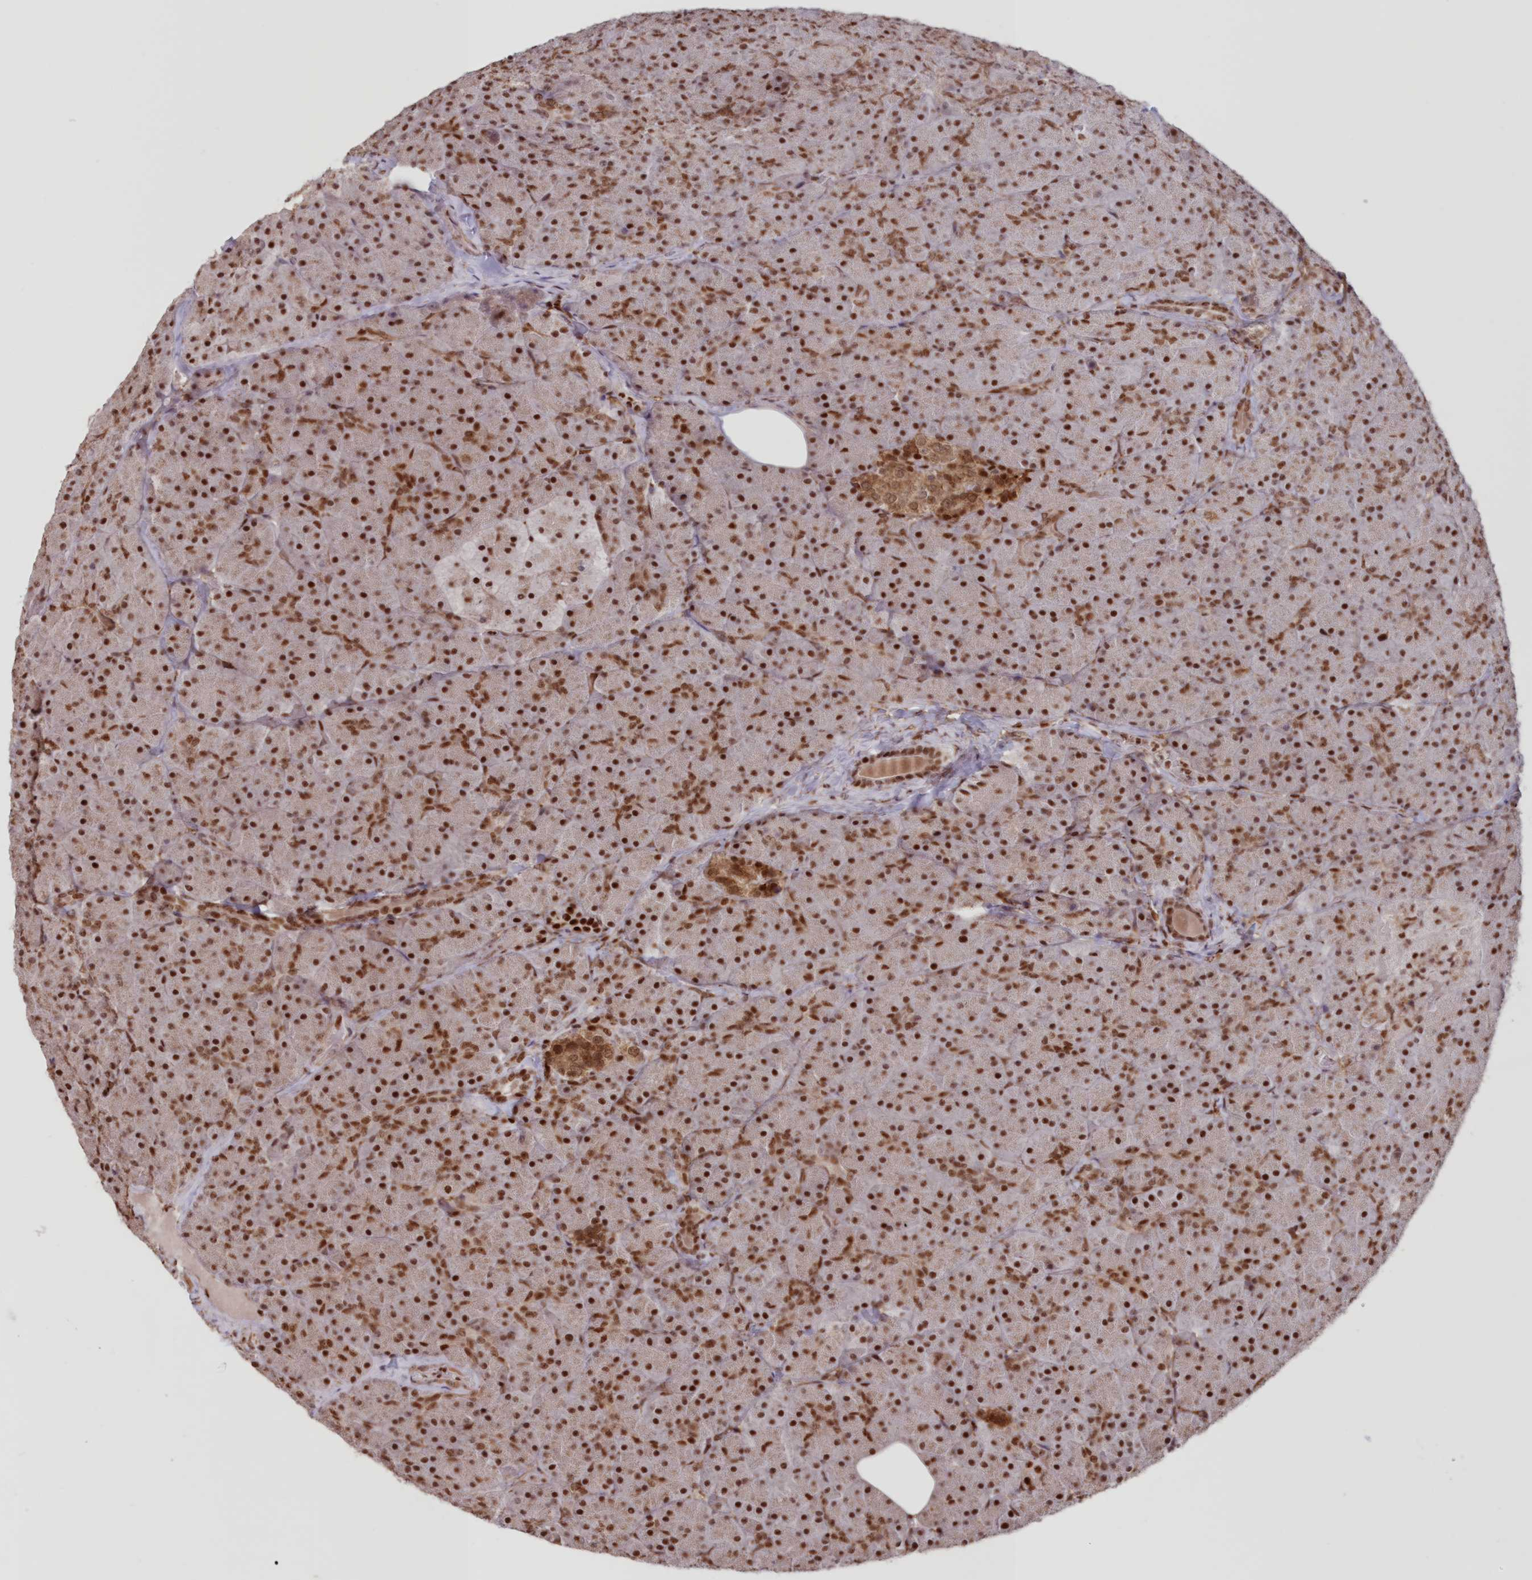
{"staining": {"intensity": "strong", "quantity": ">75%", "location": "nuclear"}, "tissue": "pancreas", "cell_type": "Exocrine glandular cells", "image_type": "normal", "snomed": [{"axis": "morphology", "description": "Normal tissue, NOS"}, {"axis": "topography", "description": "Pancreas"}], "caption": "An immunohistochemistry (IHC) image of unremarkable tissue is shown. Protein staining in brown labels strong nuclear positivity in pancreas within exocrine glandular cells. Using DAB (3,3'-diaminobenzidine) (brown) and hematoxylin (blue) stains, captured at high magnification using brightfield microscopy.", "gene": "POLR2B", "patient": {"sex": "male", "age": 36}}